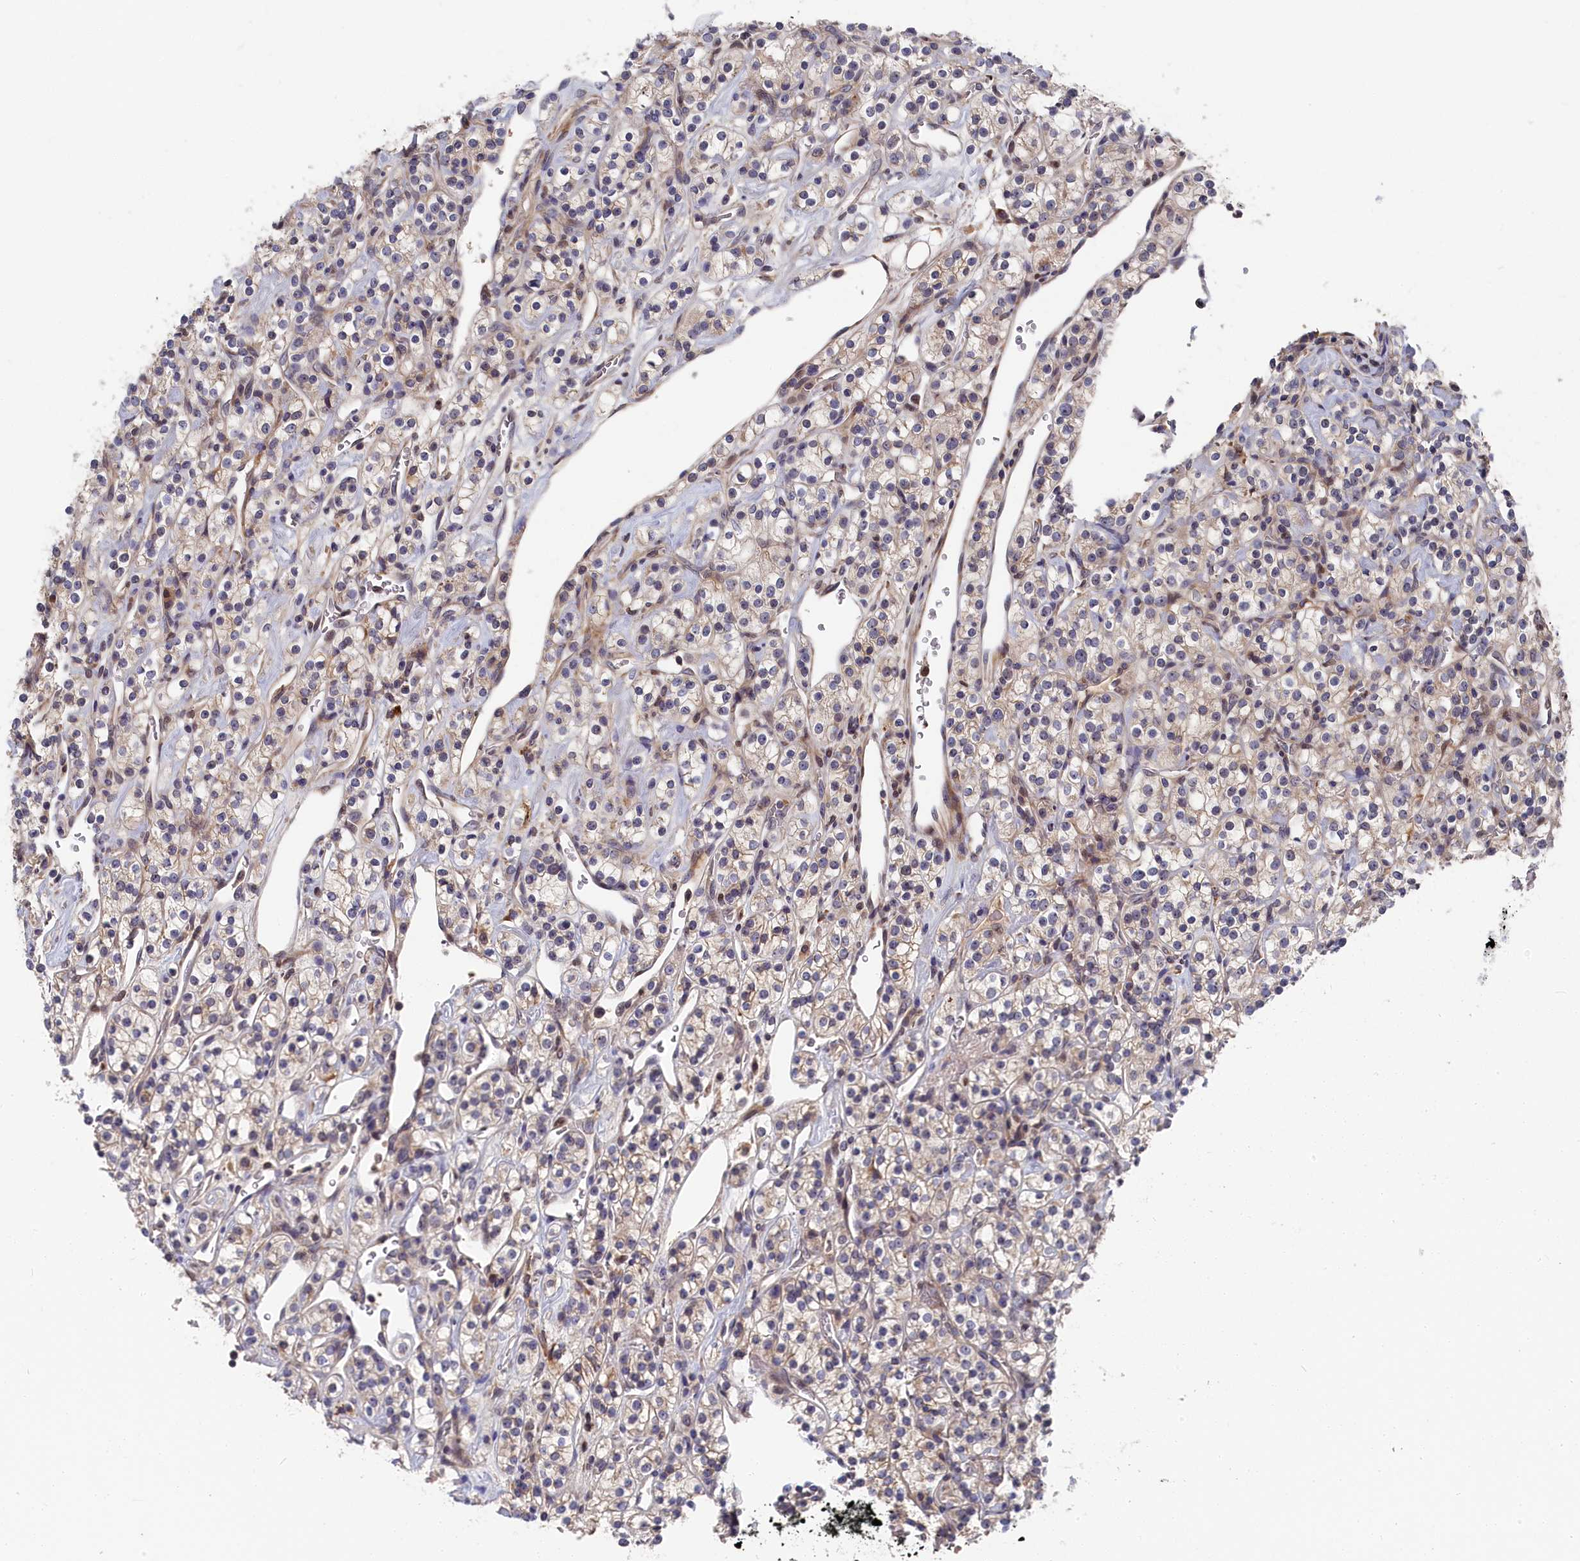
{"staining": {"intensity": "weak", "quantity": "25%-75%", "location": "cytoplasmic/membranous"}, "tissue": "renal cancer", "cell_type": "Tumor cells", "image_type": "cancer", "snomed": [{"axis": "morphology", "description": "Adenocarcinoma, NOS"}, {"axis": "topography", "description": "Kidney"}], "caption": "The photomicrograph displays a brown stain indicating the presence of a protein in the cytoplasmic/membranous of tumor cells in renal cancer (adenocarcinoma). The protein of interest is stained brown, and the nuclei are stained in blue (DAB IHC with brightfield microscopy, high magnification).", "gene": "CYB5D2", "patient": {"sex": "male", "age": 77}}